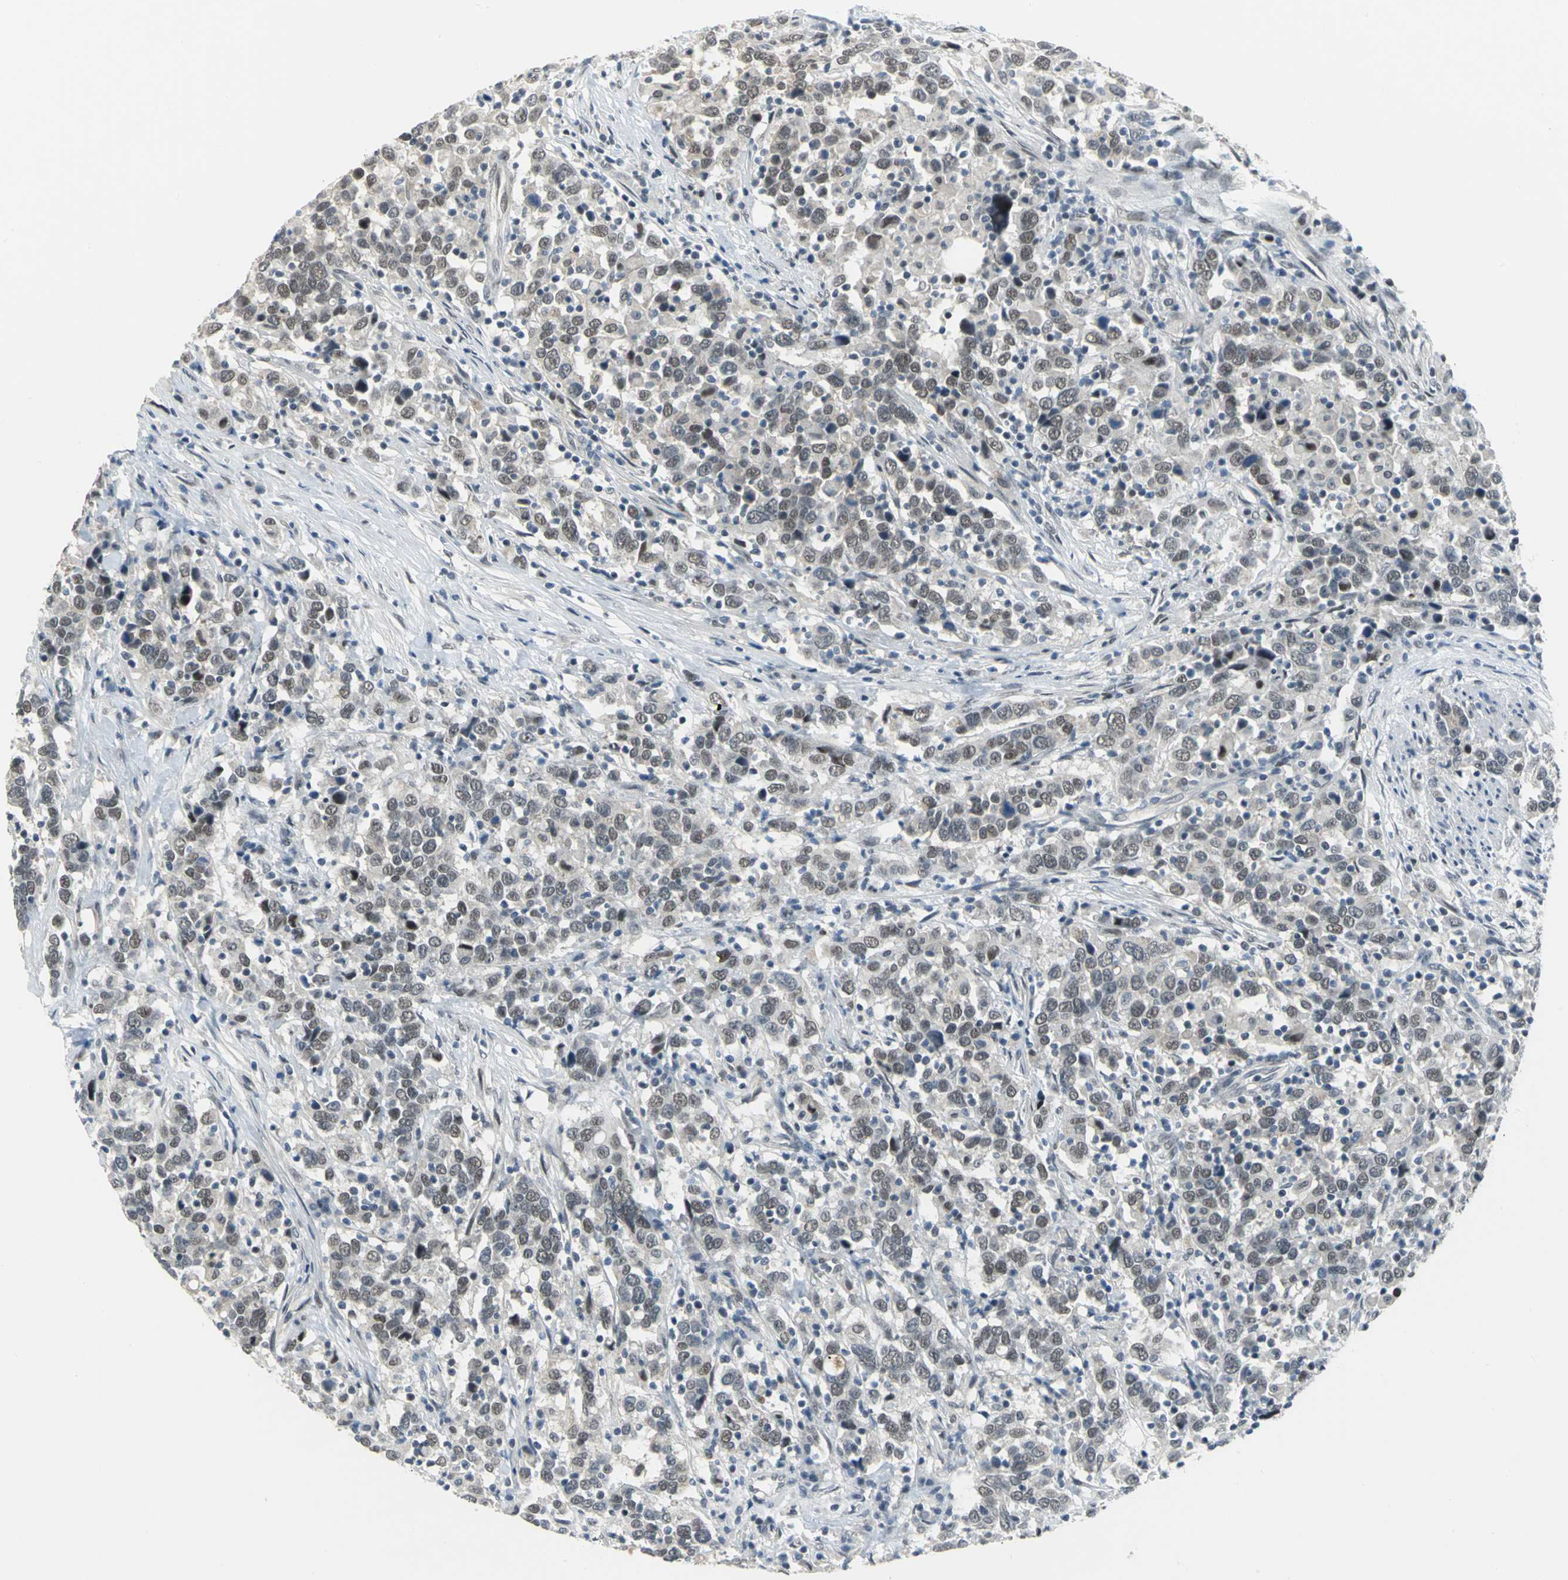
{"staining": {"intensity": "moderate", "quantity": "25%-75%", "location": "nuclear"}, "tissue": "urothelial cancer", "cell_type": "Tumor cells", "image_type": "cancer", "snomed": [{"axis": "morphology", "description": "Urothelial carcinoma, High grade"}, {"axis": "topography", "description": "Urinary bladder"}], "caption": "This image reveals urothelial cancer stained with immunohistochemistry (IHC) to label a protein in brown. The nuclear of tumor cells show moderate positivity for the protein. Nuclei are counter-stained blue.", "gene": "GLI3", "patient": {"sex": "male", "age": 61}}